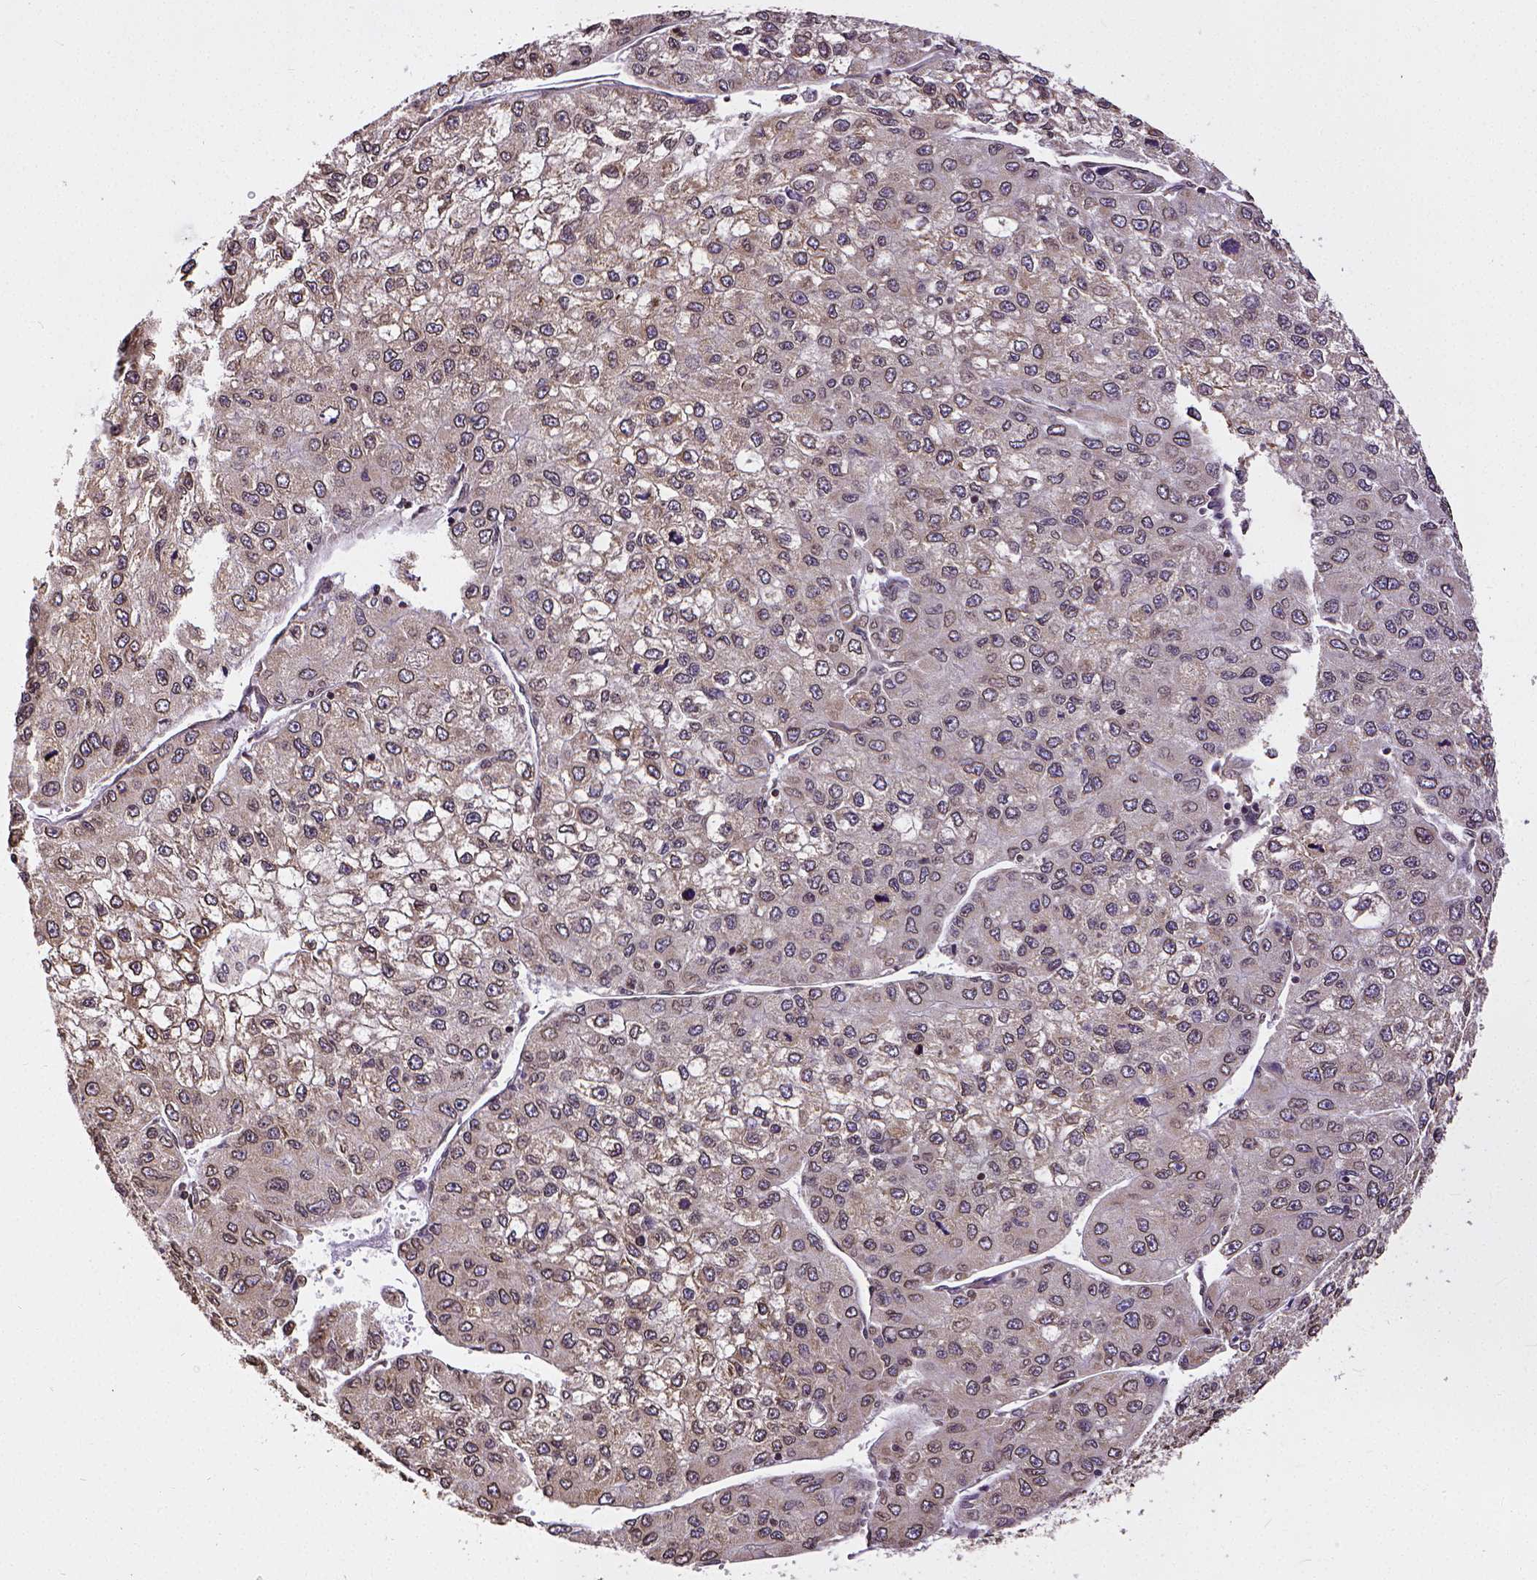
{"staining": {"intensity": "moderate", "quantity": ">75%", "location": "cytoplasmic/membranous,nuclear"}, "tissue": "liver cancer", "cell_type": "Tumor cells", "image_type": "cancer", "snomed": [{"axis": "morphology", "description": "Carcinoma, Hepatocellular, NOS"}, {"axis": "topography", "description": "Liver"}], "caption": "Immunohistochemistry (IHC) micrograph of liver hepatocellular carcinoma stained for a protein (brown), which shows medium levels of moderate cytoplasmic/membranous and nuclear positivity in about >75% of tumor cells.", "gene": "MTDH", "patient": {"sex": "female", "age": 66}}